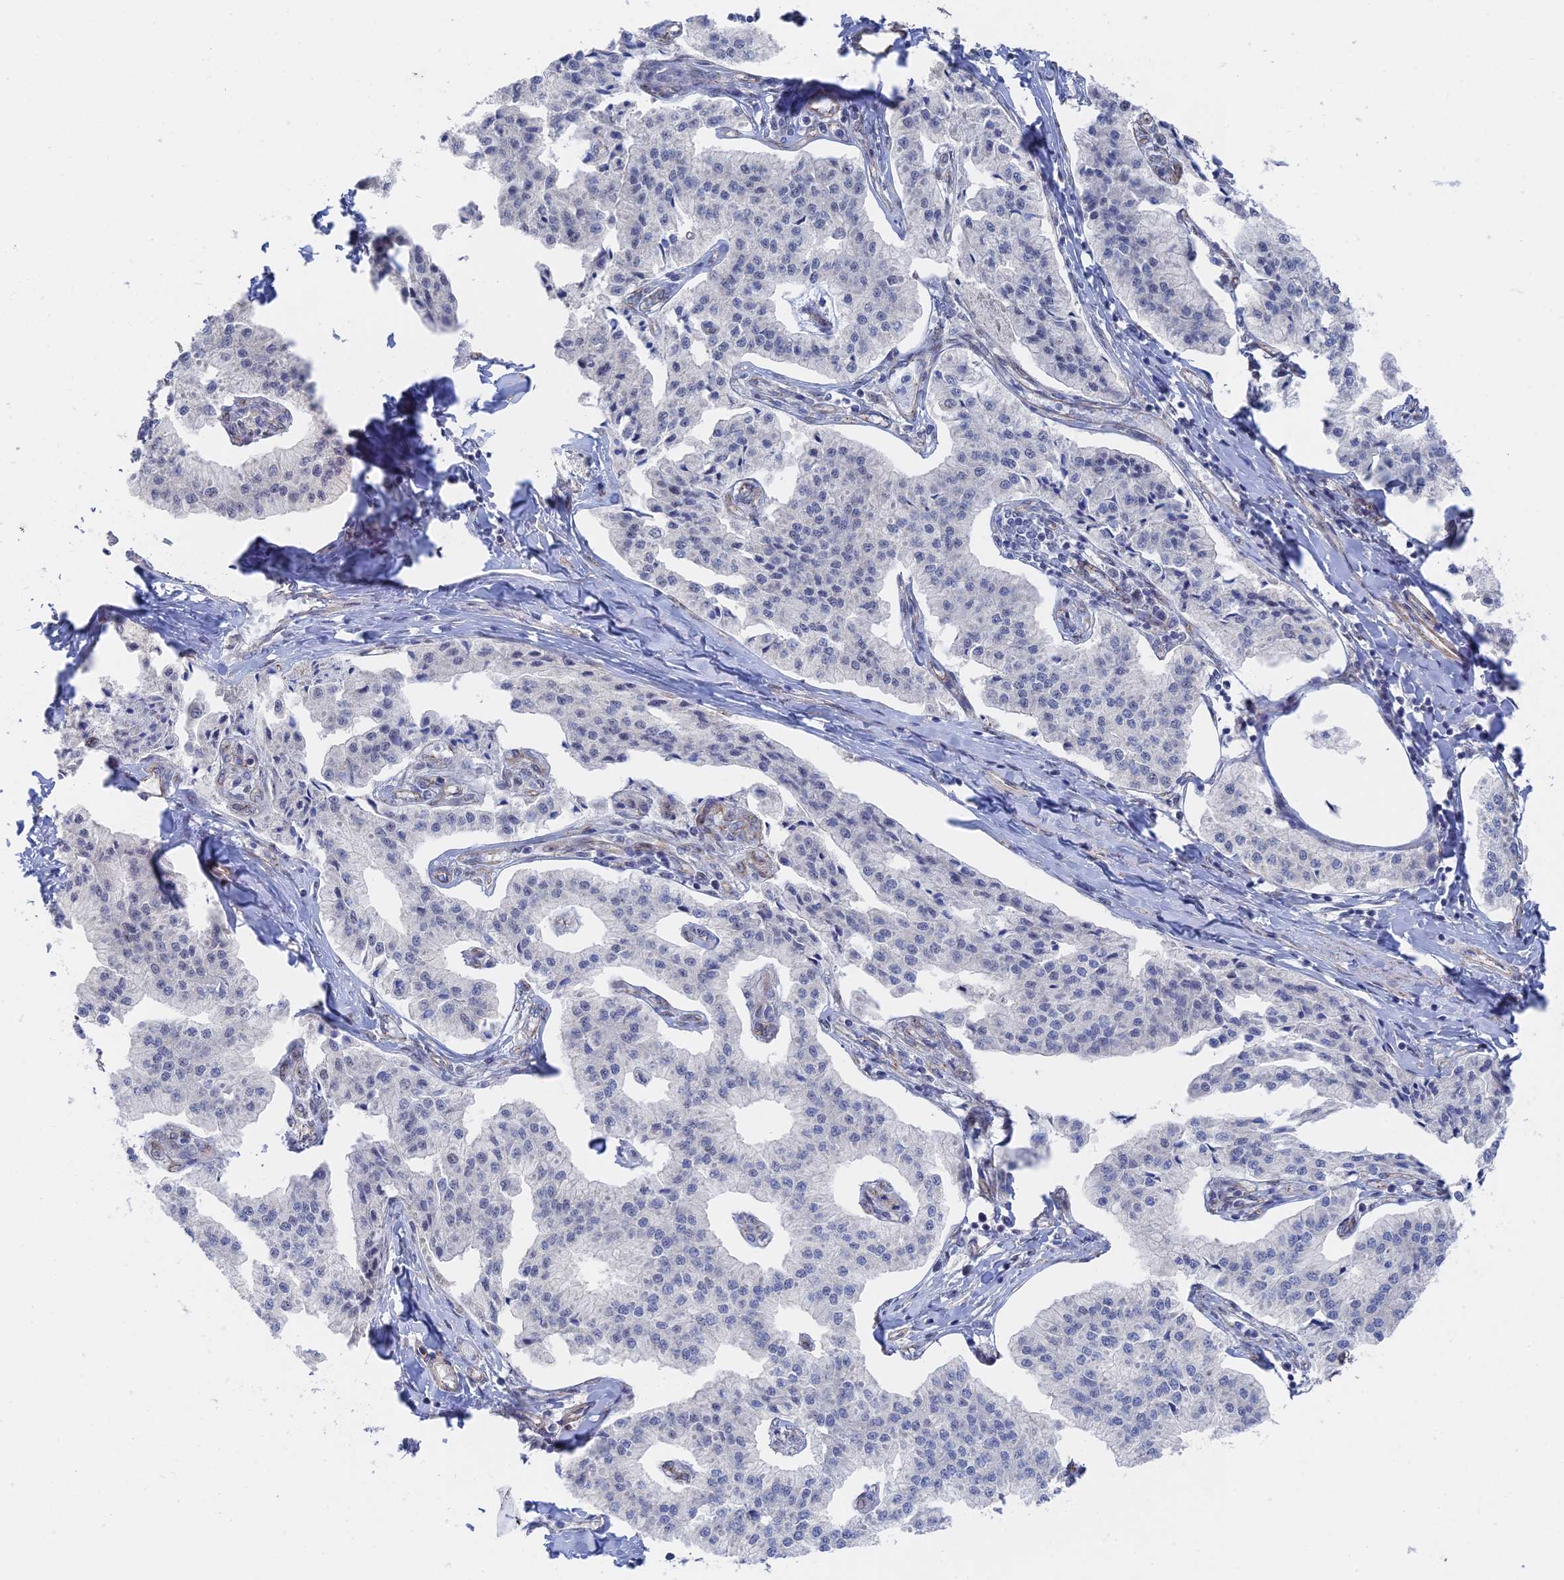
{"staining": {"intensity": "negative", "quantity": "none", "location": "none"}, "tissue": "pancreatic cancer", "cell_type": "Tumor cells", "image_type": "cancer", "snomed": [{"axis": "morphology", "description": "Adenocarcinoma, NOS"}, {"axis": "topography", "description": "Pancreas"}], "caption": "High power microscopy photomicrograph of an immunohistochemistry (IHC) histopathology image of pancreatic adenocarcinoma, revealing no significant staining in tumor cells.", "gene": "CFAP92", "patient": {"sex": "female", "age": 50}}